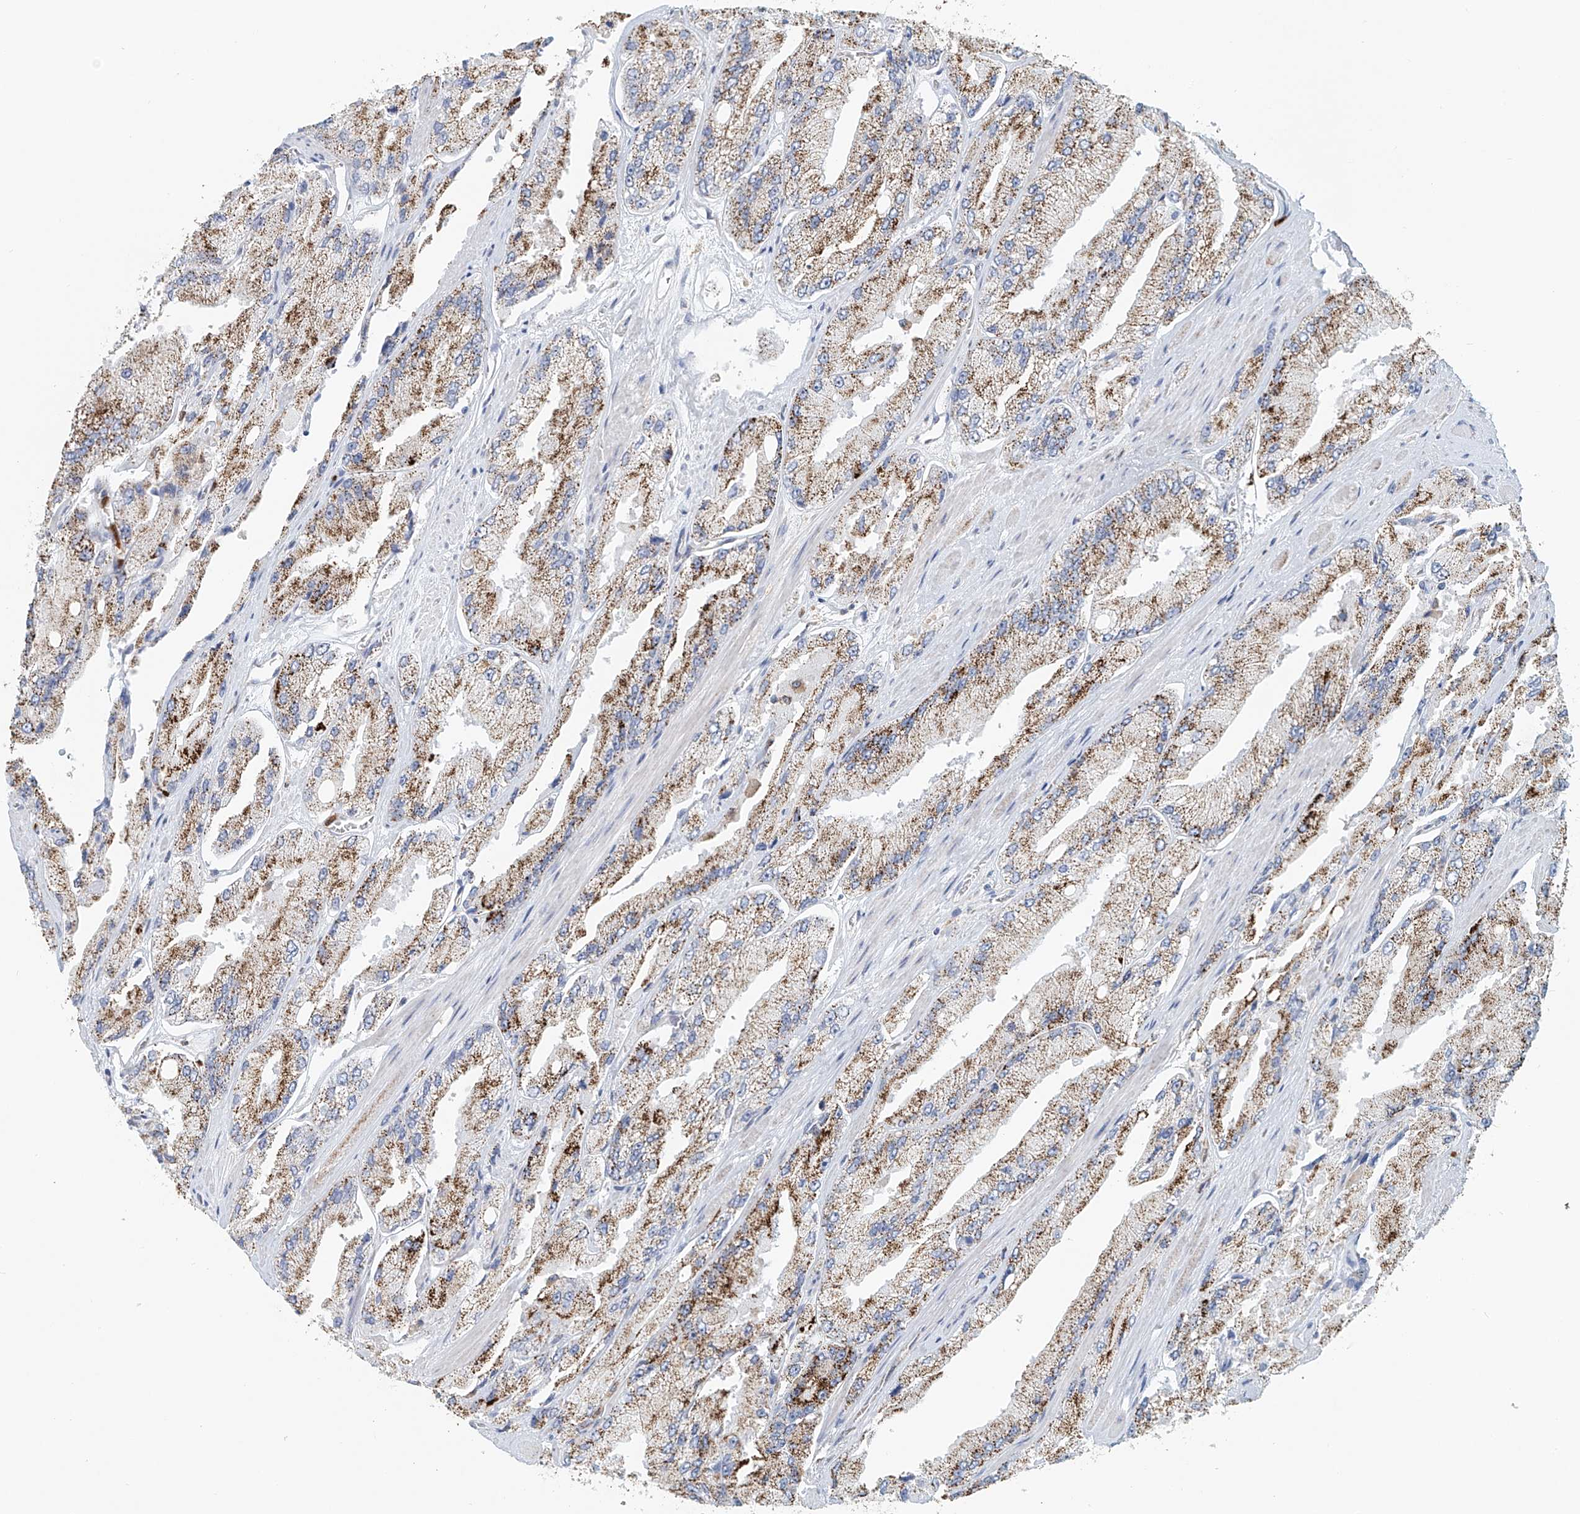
{"staining": {"intensity": "moderate", "quantity": ">75%", "location": "cytoplasmic/membranous"}, "tissue": "prostate cancer", "cell_type": "Tumor cells", "image_type": "cancer", "snomed": [{"axis": "morphology", "description": "Adenocarcinoma, High grade"}, {"axis": "topography", "description": "Prostate"}], "caption": "Tumor cells exhibit moderate cytoplasmic/membranous positivity in approximately >75% of cells in prostate high-grade adenocarcinoma.", "gene": "PTPRA", "patient": {"sex": "male", "age": 58}}